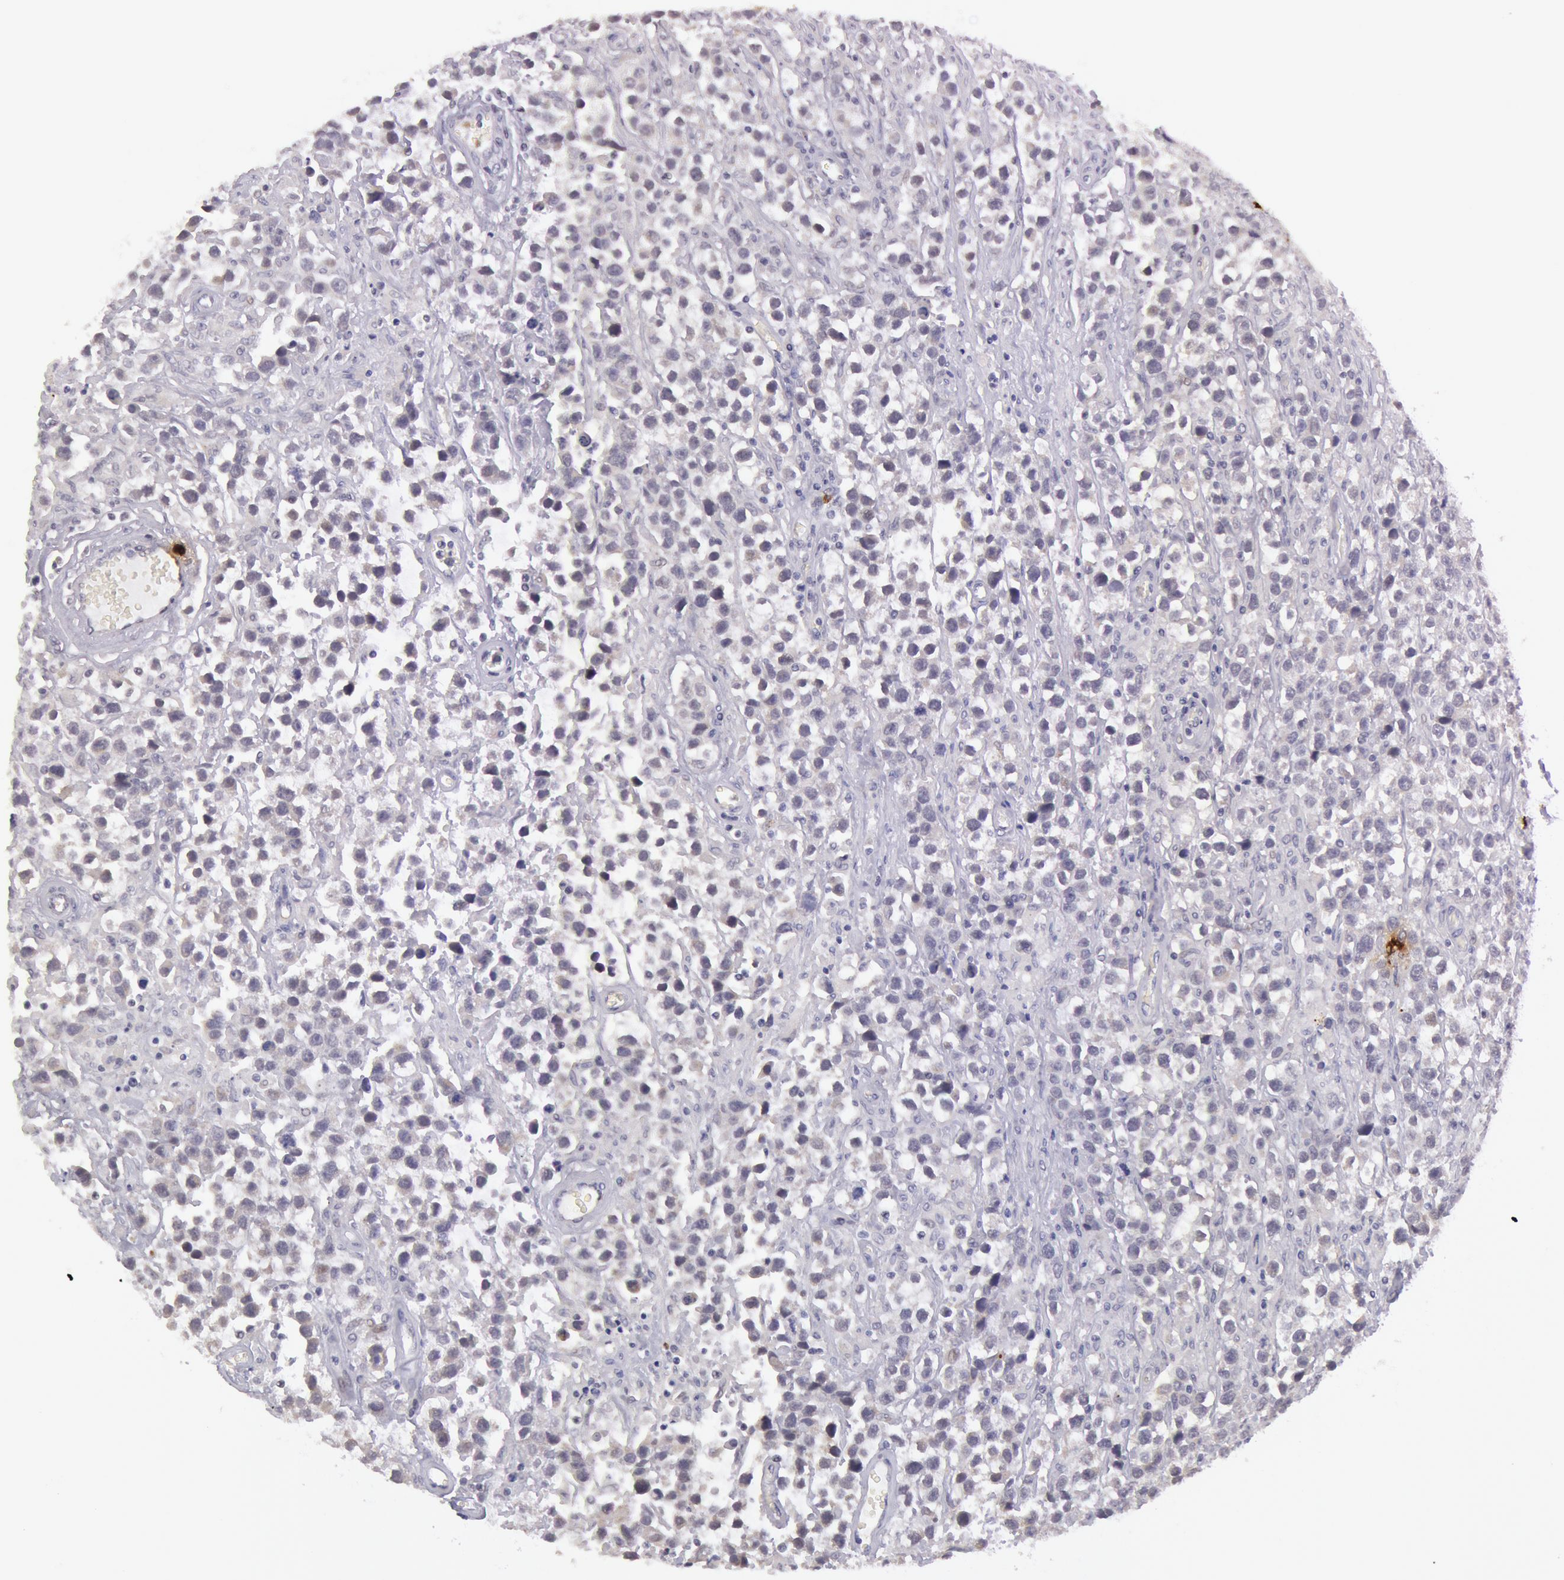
{"staining": {"intensity": "negative", "quantity": "none", "location": "none"}, "tissue": "testis cancer", "cell_type": "Tumor cells", "image_type": "cancer", "snomed": [{"axis": "morphology", "description": "Seminoma, NOS"}, {"axis": "topography", "description": "Testis"}], "caption": "Tumor cells are negative for brown protein staining in seminoma (testis).", "gene": "KDM6A", "patient": {"sex": "male", "age": 43}}